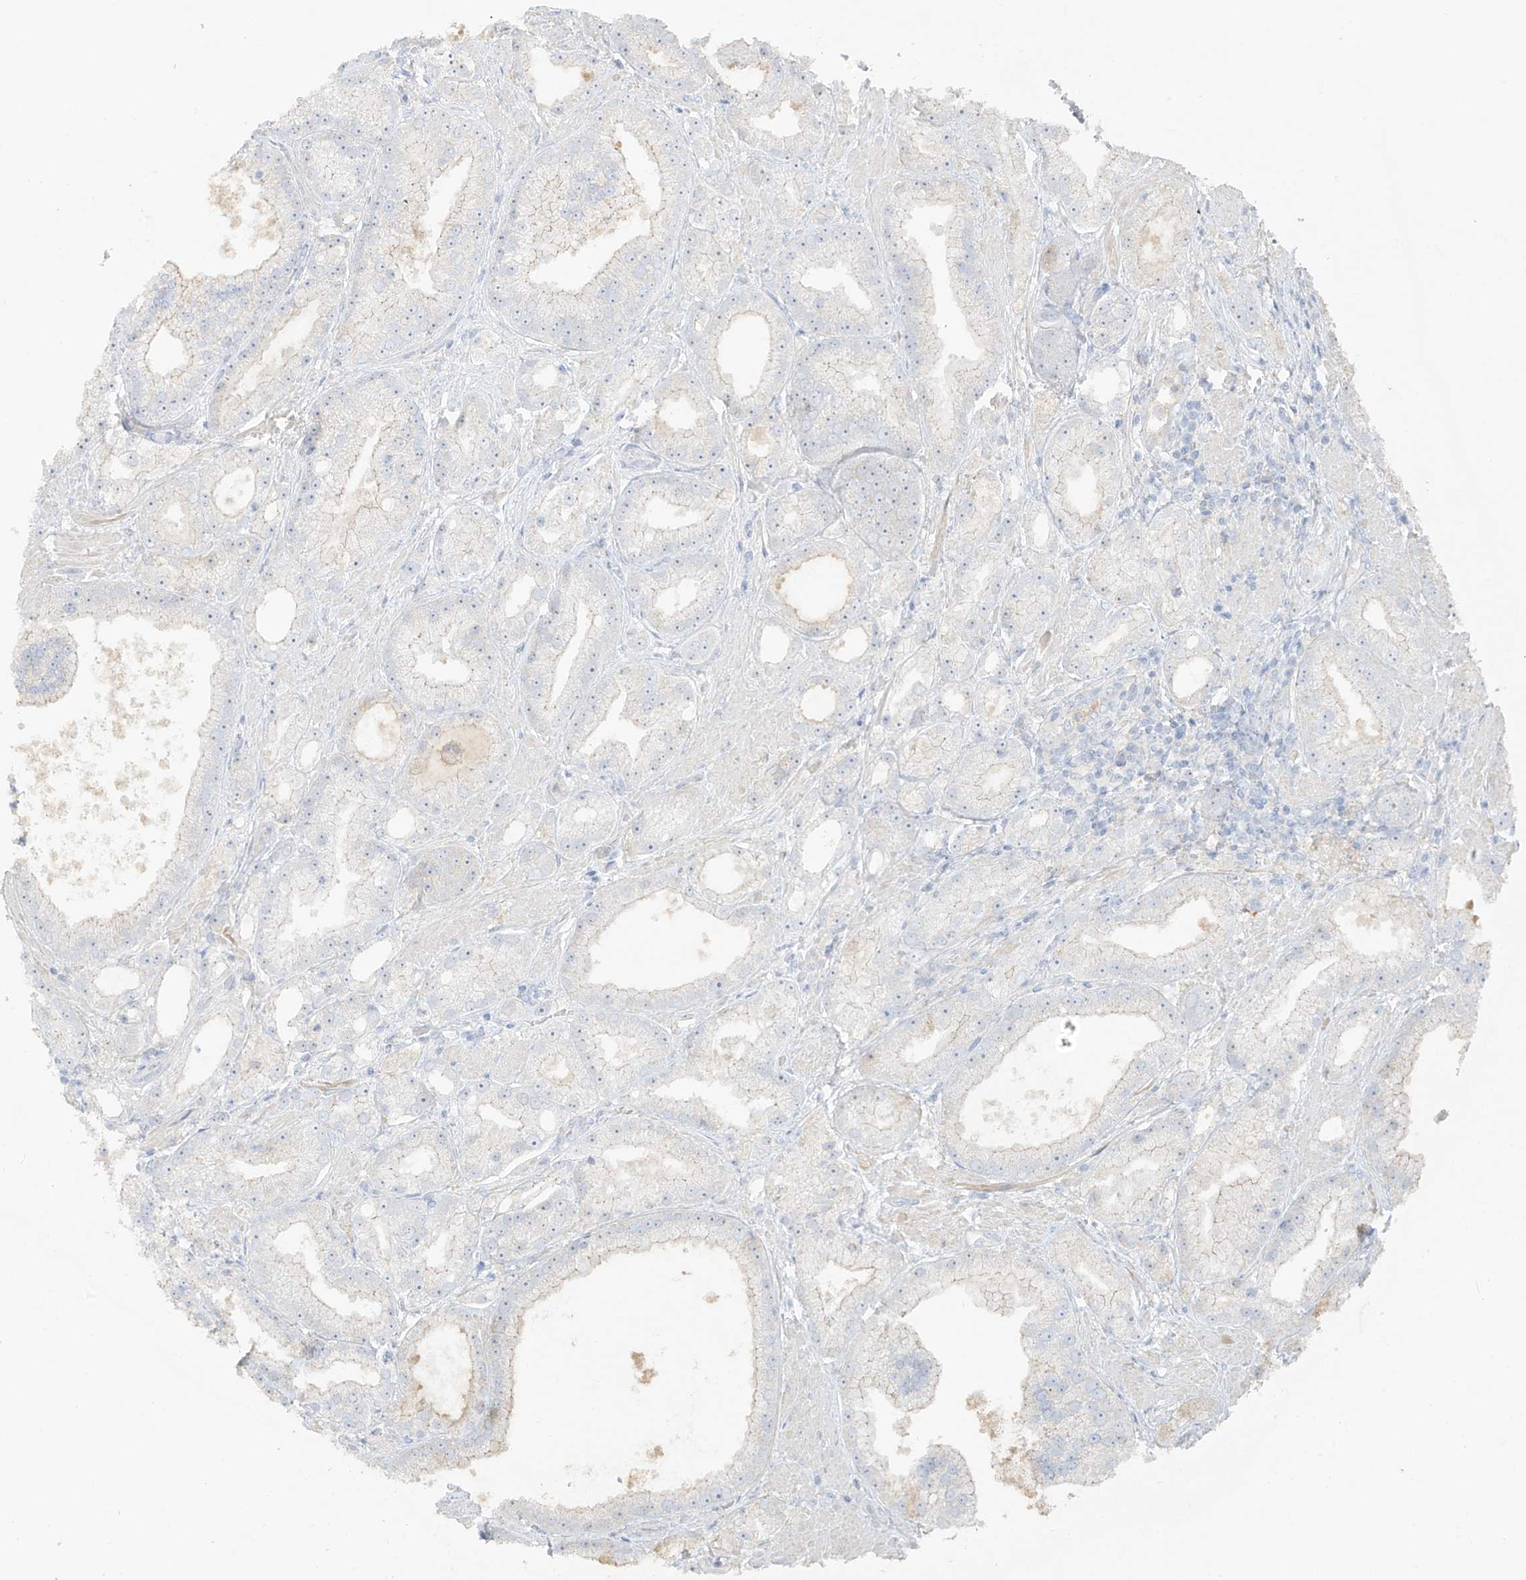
{"staining": {"intensity": "weak", "quantity": "<25%", "location": "cytoplasmic/membranous"}, "tissue": "prostate cancer", "cell_type": "Tumor cells", "image_type": "cancer", "snomed": [{"axis": "morphology", "description": "Adenocarcinoma, Low grade"}, {"axis": "topography", "description": "Prostate"}], "caption": "Immunohistochemical staining of low-grade adenocarcinoma (prostate) displays no significant positivity in tumor cells.", "gene": "ZBTB41", "patient": {"sex": "male", "age": 67}}